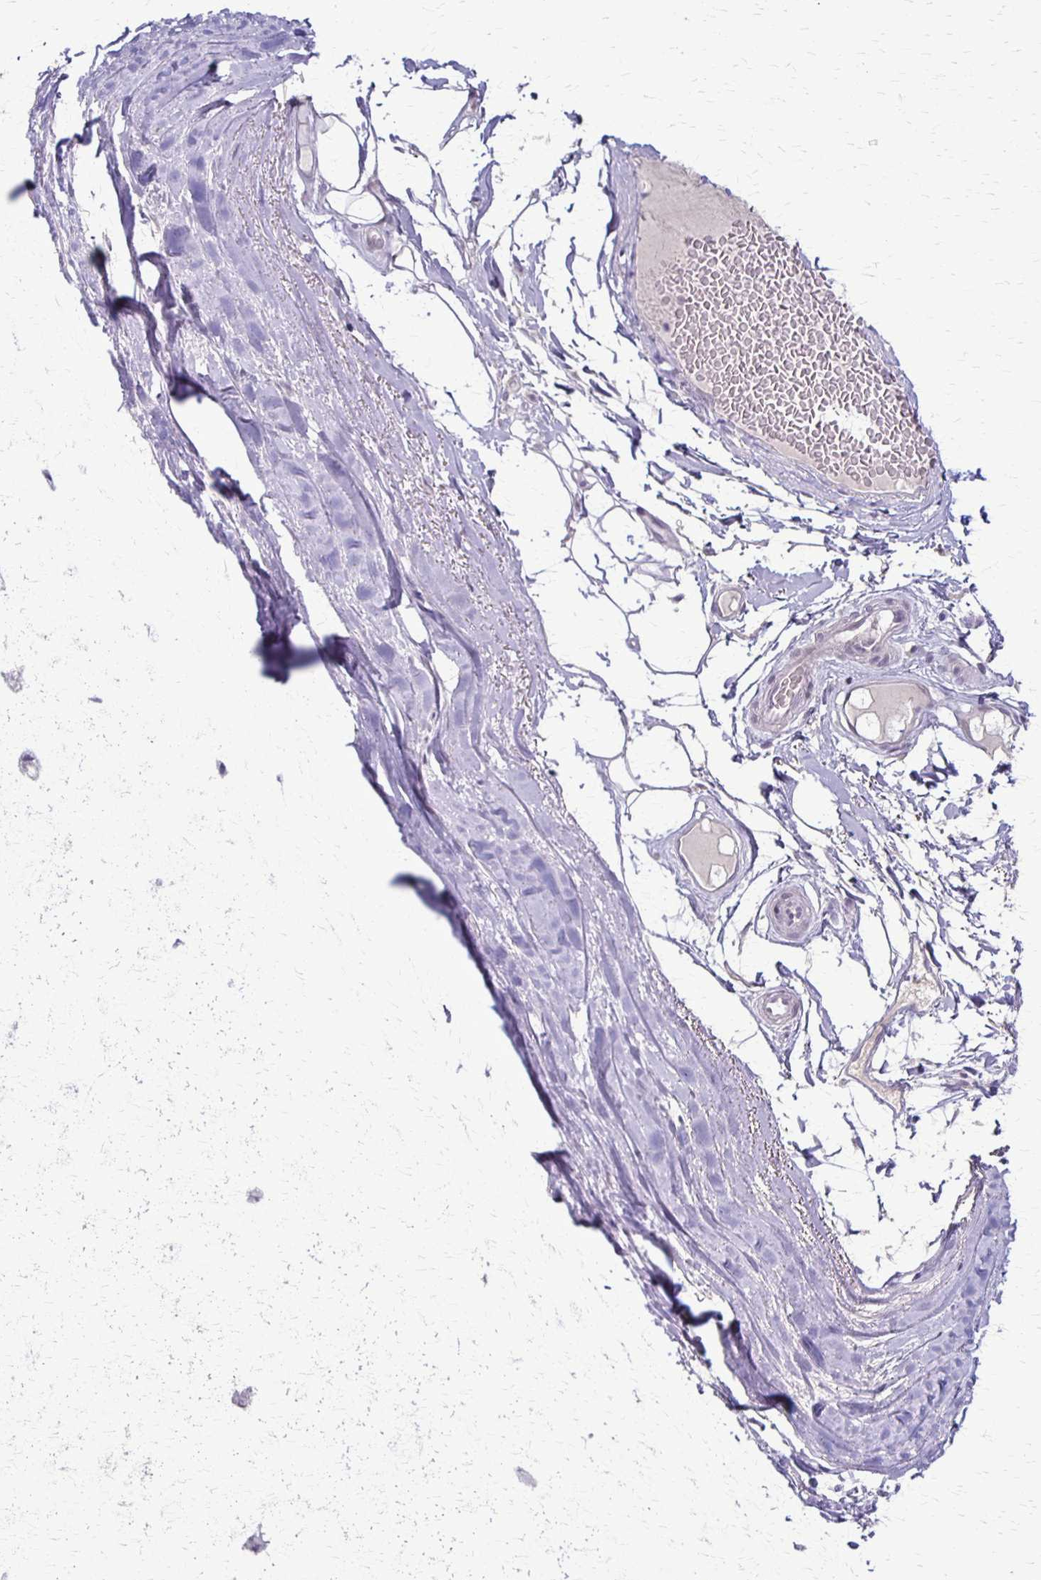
{"staining": {"intensity": "negative", "quantity": "none", "location": "none"}, "tissue": "adipose tissue", "cell_type": "Adipocytes", "image_type": "normal", "snomed": [{"axis": "morphology", "description": "Normal tissue, NOS"}, {"axis": "topography", "description": "Lymph node"}, {"axis": "topography", "description": "Cartilage tissue"}, {"axis": "topography", "description": "Nasopharynx"}], "caption": "Adipose tissue stained for a protein using IHC reveals no staining adipocytes.", "gene": "SLC35E2B", "patient": {"sex": "male", "age": 63}}